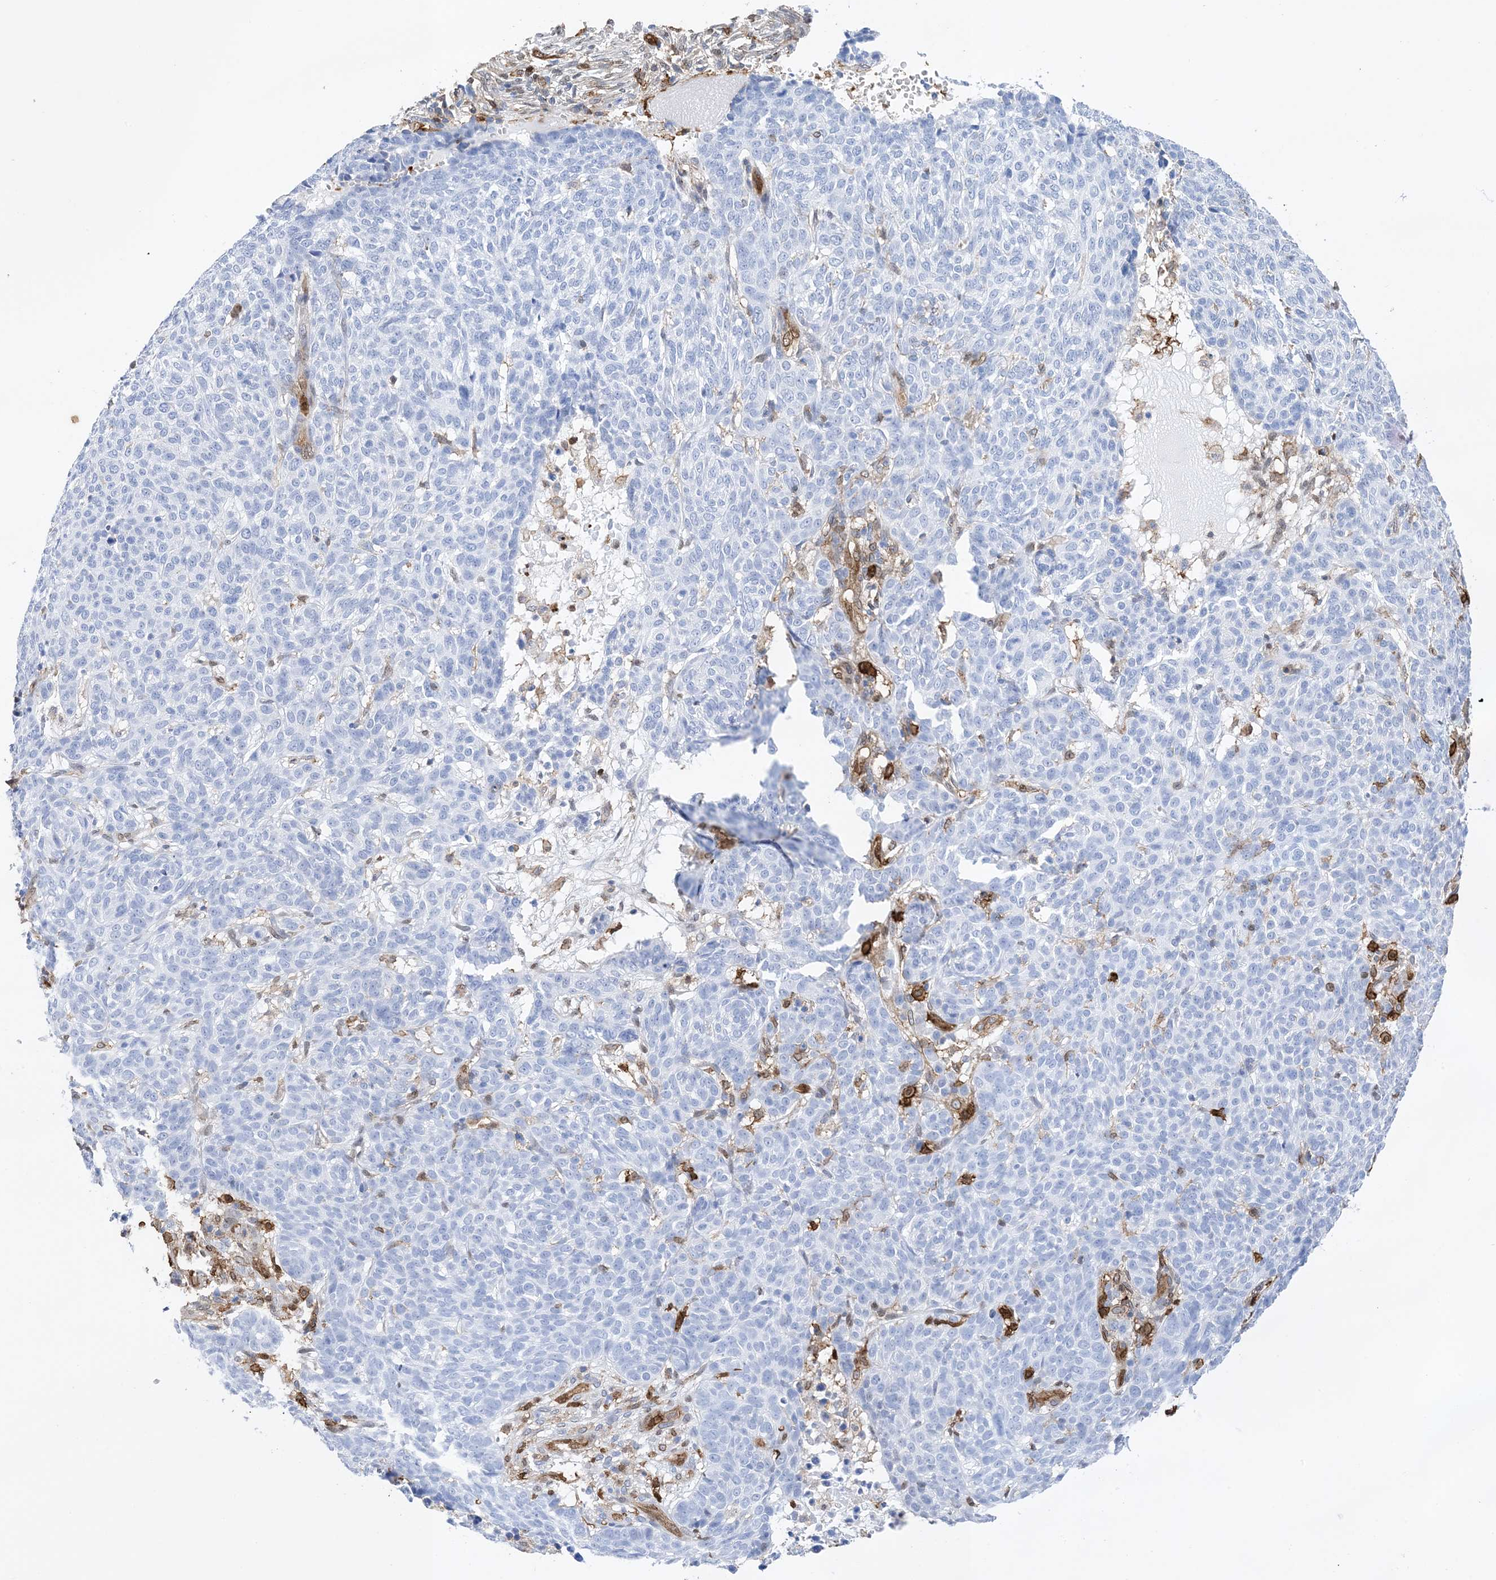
{"staining": {"intensity": "negative", "quantity": "none", "location": "none"}, "tissue": "skin cancer", "cell_type": "Tumor cells", "image_type": "cancer", "snomed": [{"axis": "morphology", "description": "Basal cell carcinoma"}, {"axis": "topography", "description": "Skin"}], "caption": "Tumor cells are negative for brown protein staining in skin basal cell carcinoma.", "gene": "ANXA1", "patient": {"sex": "male", "age": 85}}